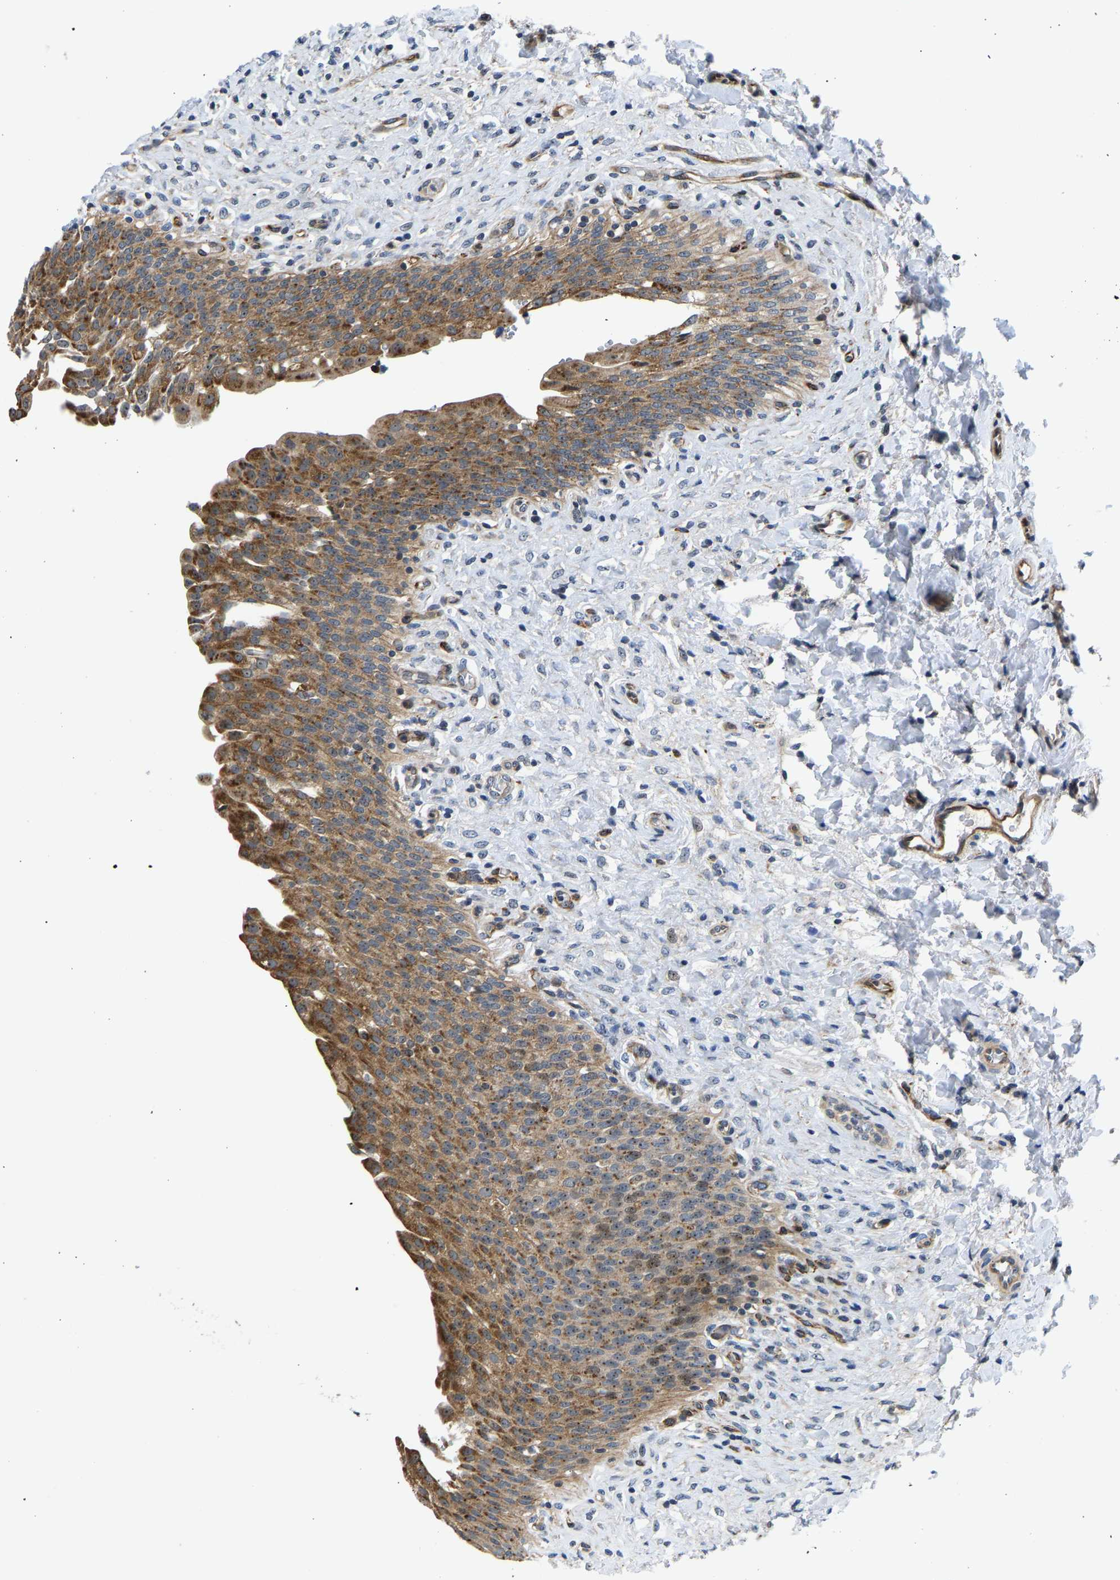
{"staining": {"intensity": "strong", "quantity": ">75%", "location": "cytoplasmic/membranous"}, "tissue": "urinary bladder", "cell_type": "Urothelial cells", "image_type": "normal", "snomed": [{"axis": "morphology", "description": "Urothelial carcinoma, High grade"}, {"axis": "topography", "description": "Urinary bladder"}], "caption": "An image of human urinary bladder stained for a protein reveals strong cytoplasmic/membranous brown staining in urothelial cells. (Stains: DAB (3,3'-diaminobenzidine) in brown, nuclei in blue, Microscopy: brightfield microscopy at high magnification).", "gene": "RESF1", "patient": {"sex": "male", "age": 46}}